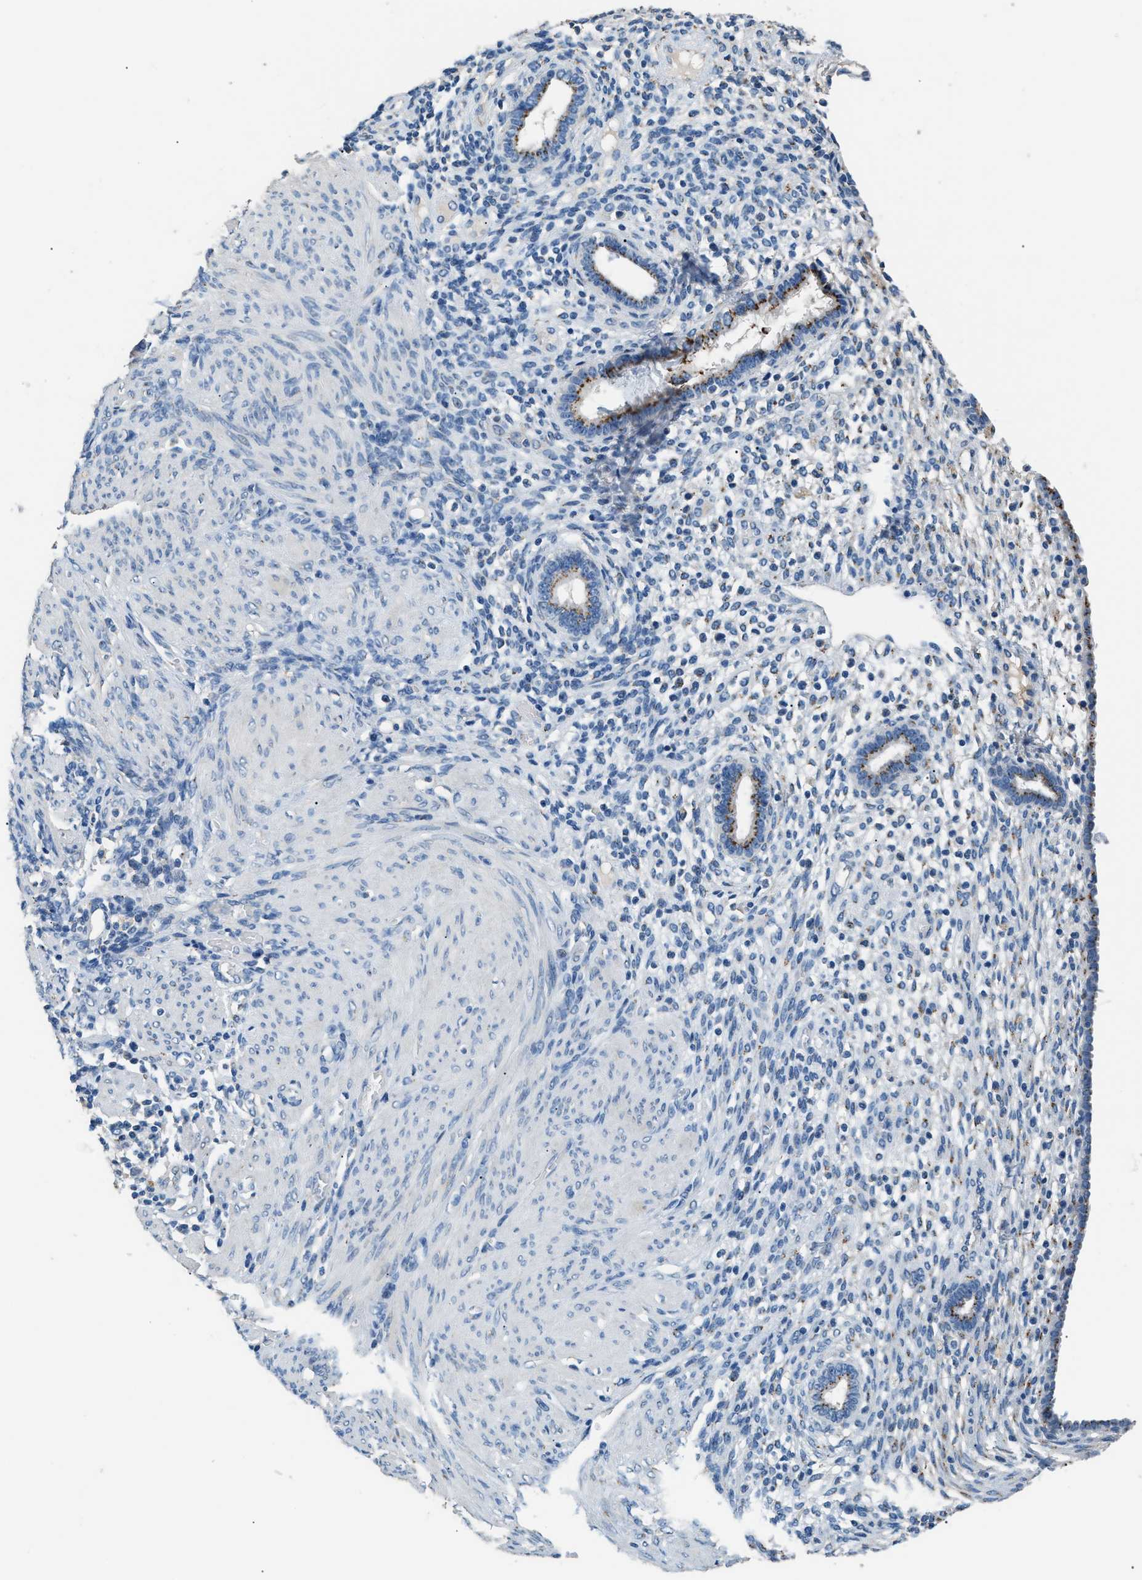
{"staining": {"intensity": "weak", "quantity": "<25%", "location": "cytoplasmic/membranous"}, "tissue": "endometrium", "cell_type": "Cells in endometrial stroma", "image_type": "normal", "snomed": [{"axis": "morphology", "description": "Normal tissue, NOS"}, {"axis": "topography", "description": "Endometrium"}], "caption": "Endometrium stained for a protein using immunohistochemistry reveals no expression cells in endometrial stroma.", "gene": "GOLM1", "patient": {"sex": "female", "age": 72}}